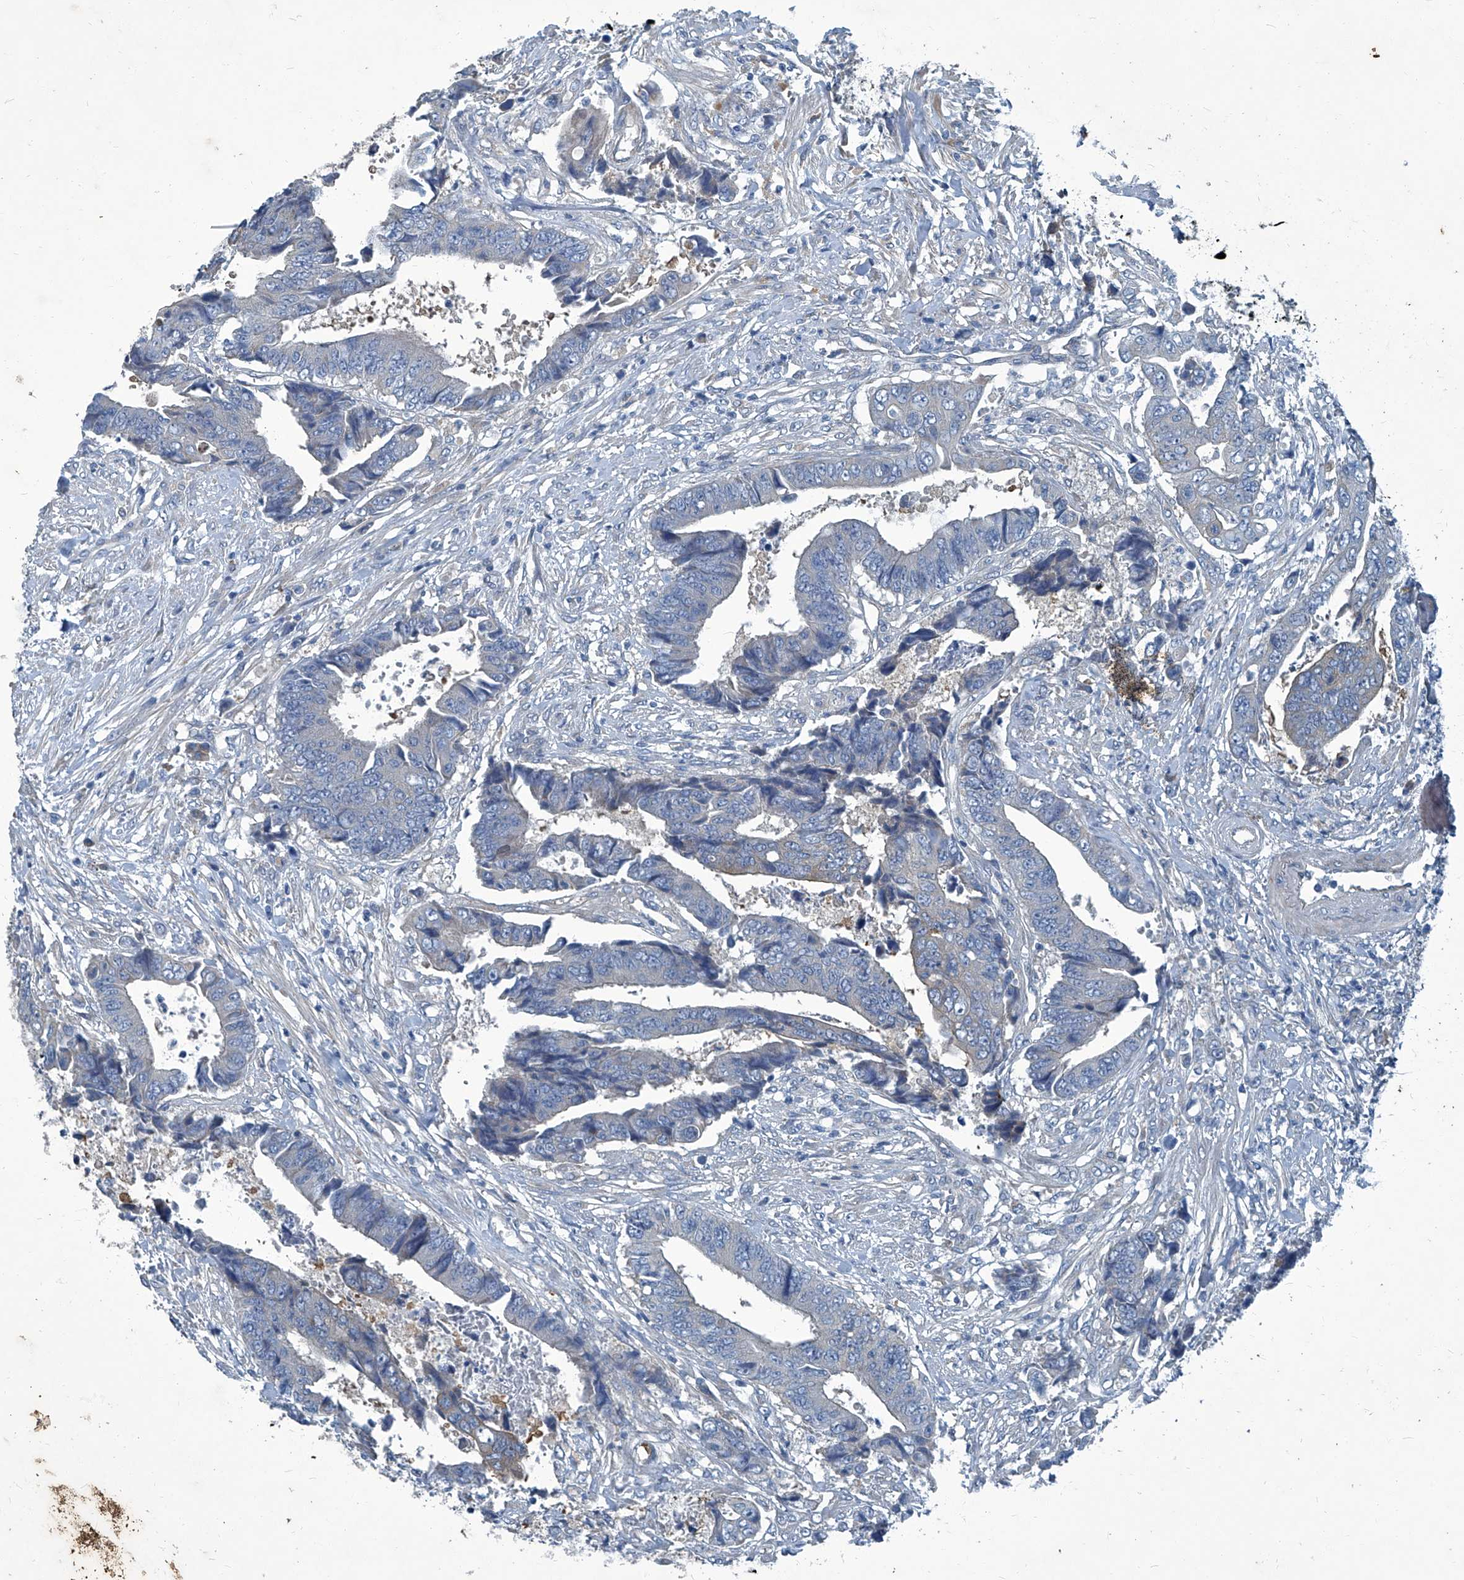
{"staining": {"intensity": "negative", "quantity": "none", "location": "none"}, "tissue": "colorectal cancer", "cell_type": "Tumor cells", "image_type": "cancer", "snomed": [{"axis": "morphology", "description": "Adenocarcinoma, NOS"}, {"axis": "topography", "description": "Rectum"}], "caption": "Tumor cells show no significant protein staining in adenocarcinoma (colorectal).", "gene": "SLC26A11", "patient": {"sex": "male", "age": 84}}